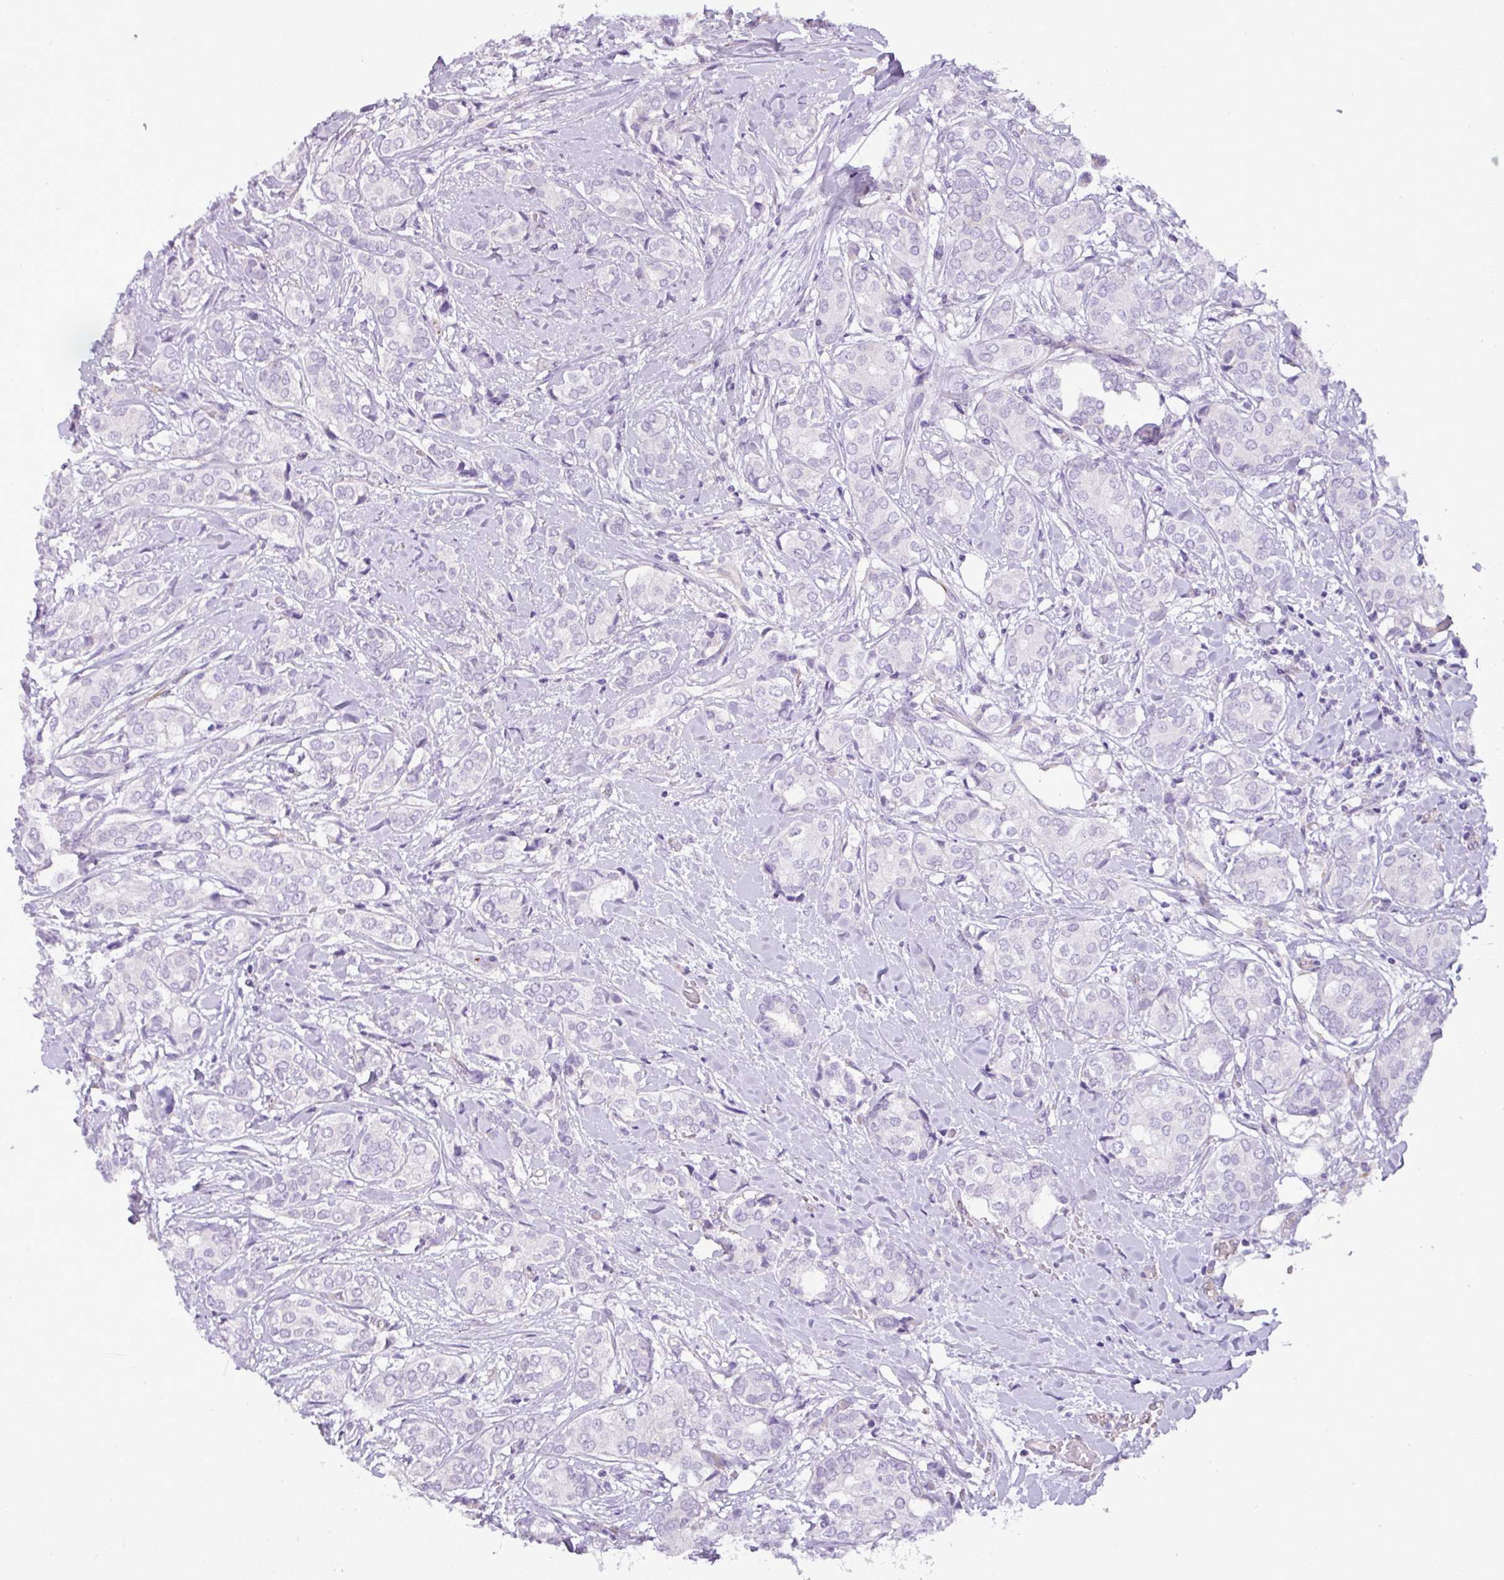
{"staining": {"intensity": "negative", "quantity": "none", "location": "none"}, "tissue": "breast cancer", "cell_type": "Tumor cells", "image_type": "cancer", "snomed": [{"axis": "morphology", "description": "Duct carcinoma"}, {"axis": "topography", "description": "Breast"}], "caption": "Histopathology image shows no protein positivity in tumor cells of breast cancer tissue.", "gene": "ENSG00000273748", "patient": {"sex": "female", "age": 73}}